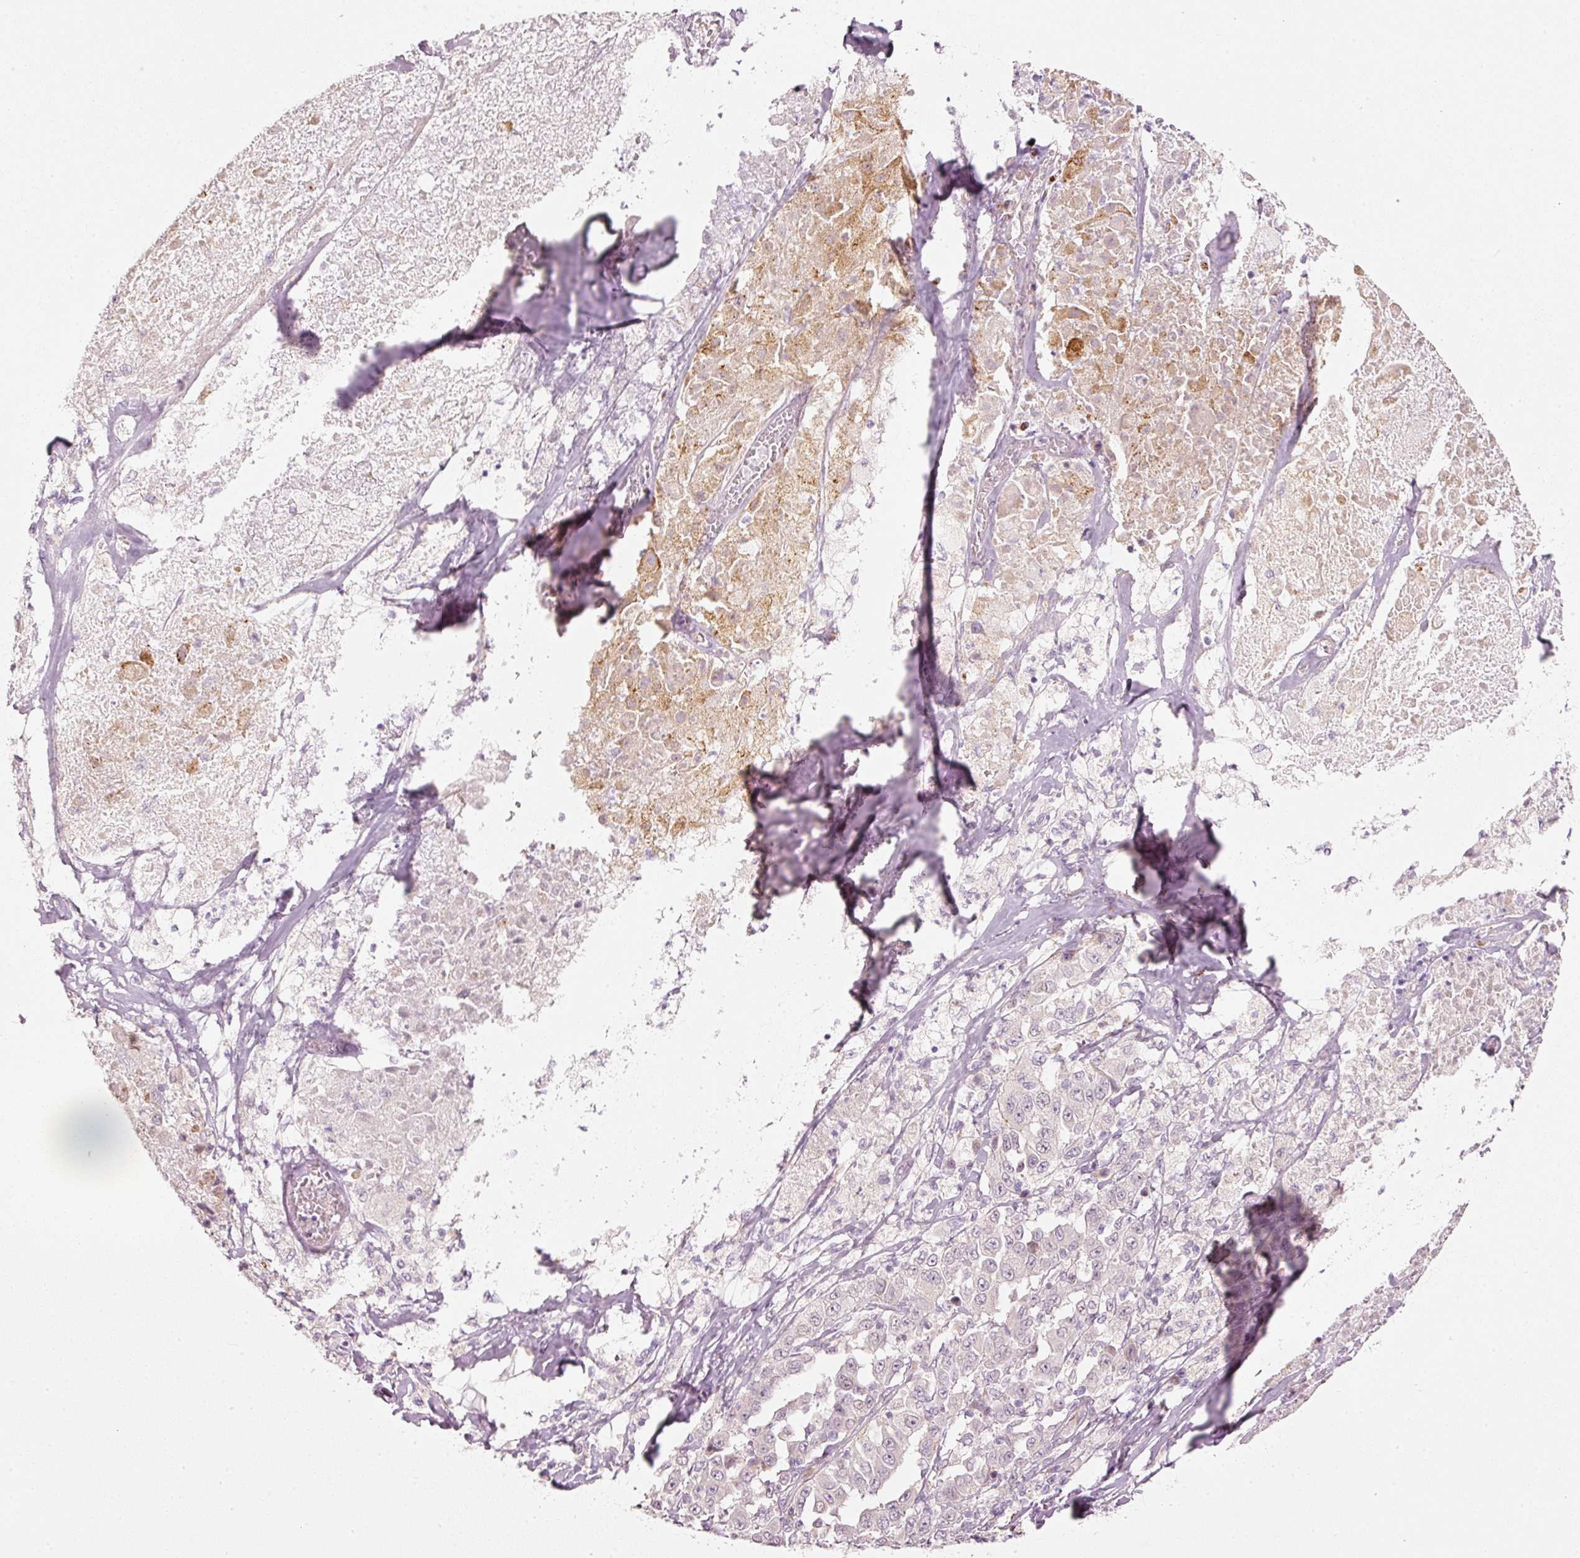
{"staining": {"intensity": "strong", "quantity": "<25%", "location": "cytoplasmic/membranous"}, "tissue": "melanoma", "cell_type": "Tumor cells", "image_type": "cancer", "snomed": [{"axis": "morphology", "description": "Malignant melanoma, Metastatic site"}, {"axis": "topography", "description": "Lymph node"}], "caption": "Tumor cells demonstrate medium levels of strong cytoplasmic/membranous positivity in approximately <25% of cells in human melanoma.", "gene": "SLC20A1", "patient": {"sex": "male", "age": 62}}